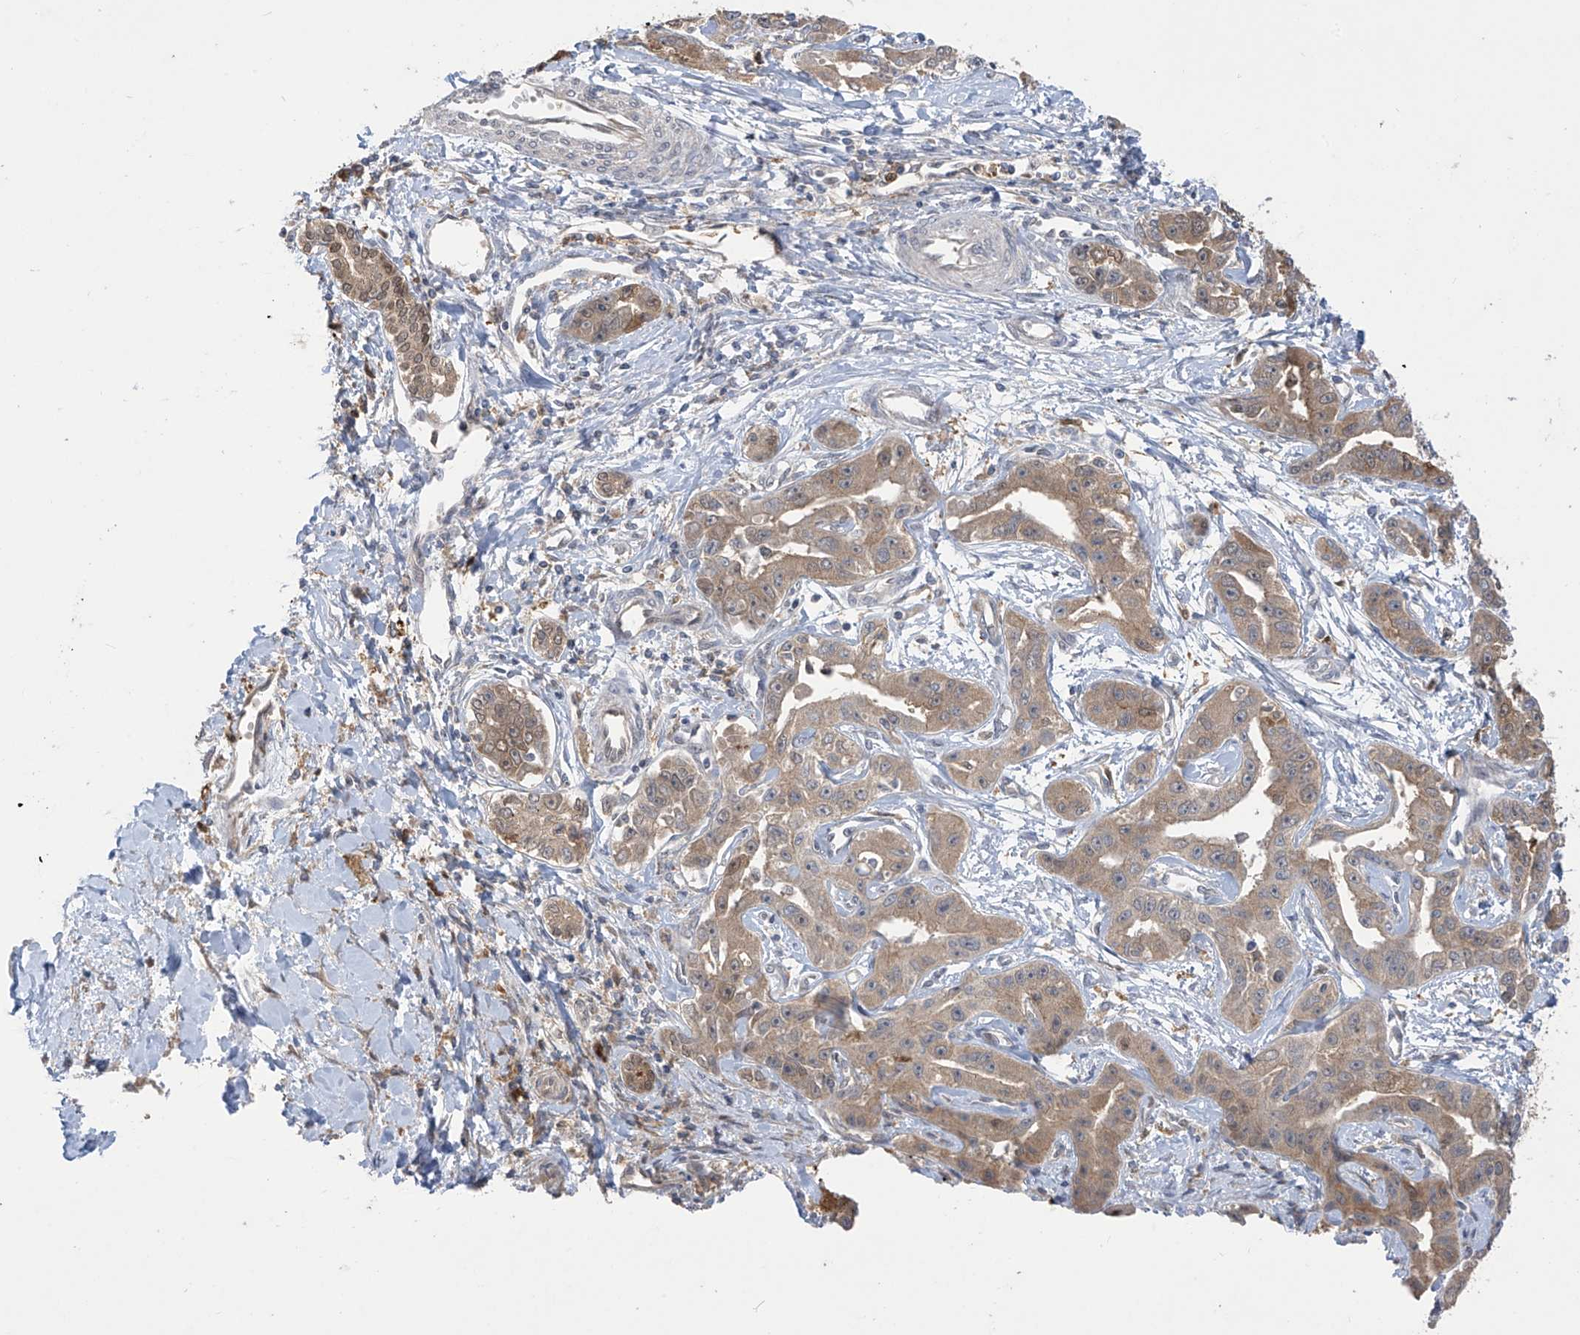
{"staining": {"intensity": "moderate", "quantity": "25%-75%", "location": "cytoplasmic/membranous,nuclear"}, "tissue": "liver cancer", "cell_type": "Tumor cells", "image_type": "cancer", "snomed": [{"axis": "morphology", "description": "Cholangiocarcinoma"}, {"axis": "topography", "description": "Liver"}], "caption": "Protein analysis of liver cancer tissue reveals moderate cytoplasmic/membranous and nuclear expression in approximately 25%-75% of tumor cells.", "gene": "IDH1", "patient": {"sex": "male", "age": 59}}